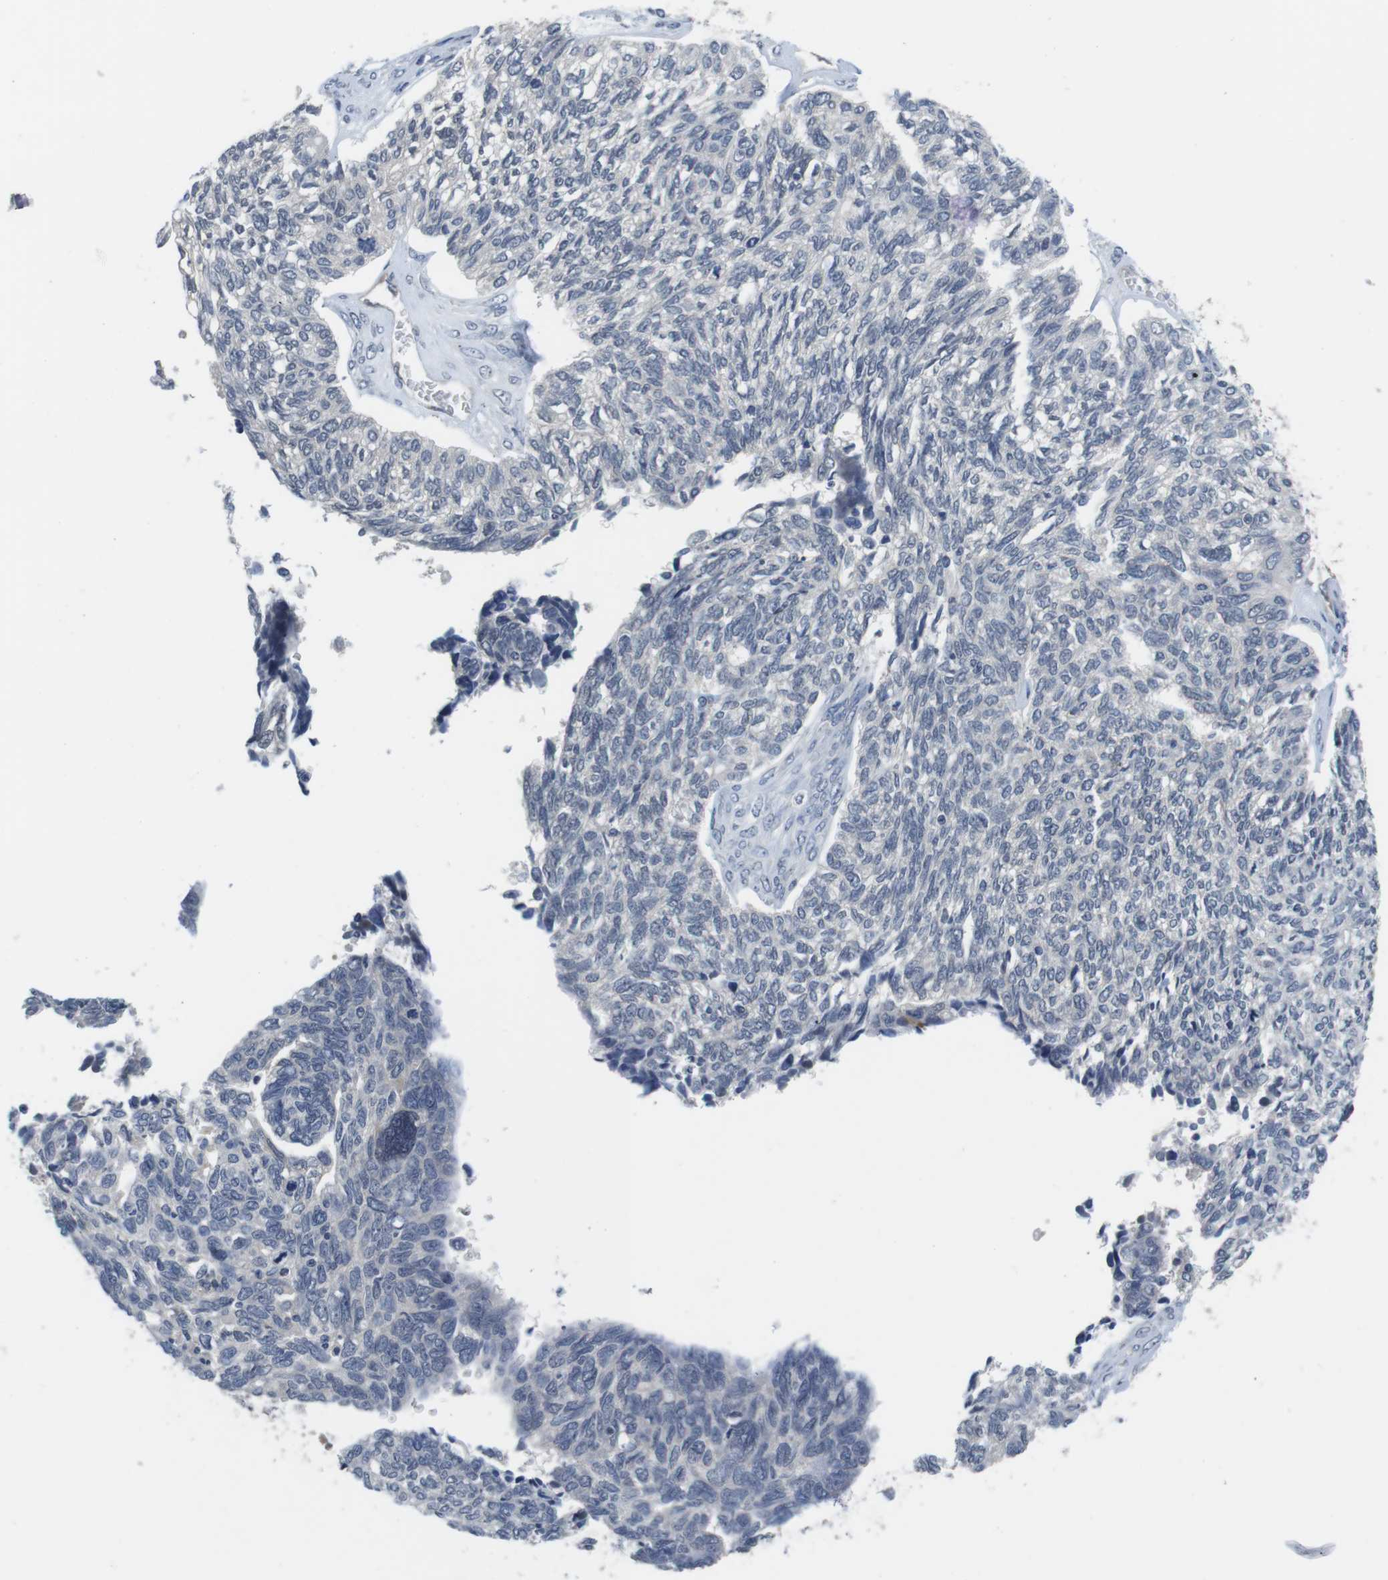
{"staining": {"intensity": "negative", "quantity": "none", "location": "none"}, "tissue": "ovarian cancer", "cell_type": "Tumor cells", "image_type": "cancer", "snomed": [{"axis": "morphology", "description": "Cystadenocarcinoma, serous, NOS"}, {"axis": "topography", "description": "Ovary"}], "caption": "High power microscopy histopathology image of an immunohistochemistry (IHC) photomicrograph of ovarian cancer (serous cystadenocarcinoma), revealing no significant expression in tumor cells.", "gene": "FADD", "patient": {"sex": "female", "age": 79}}